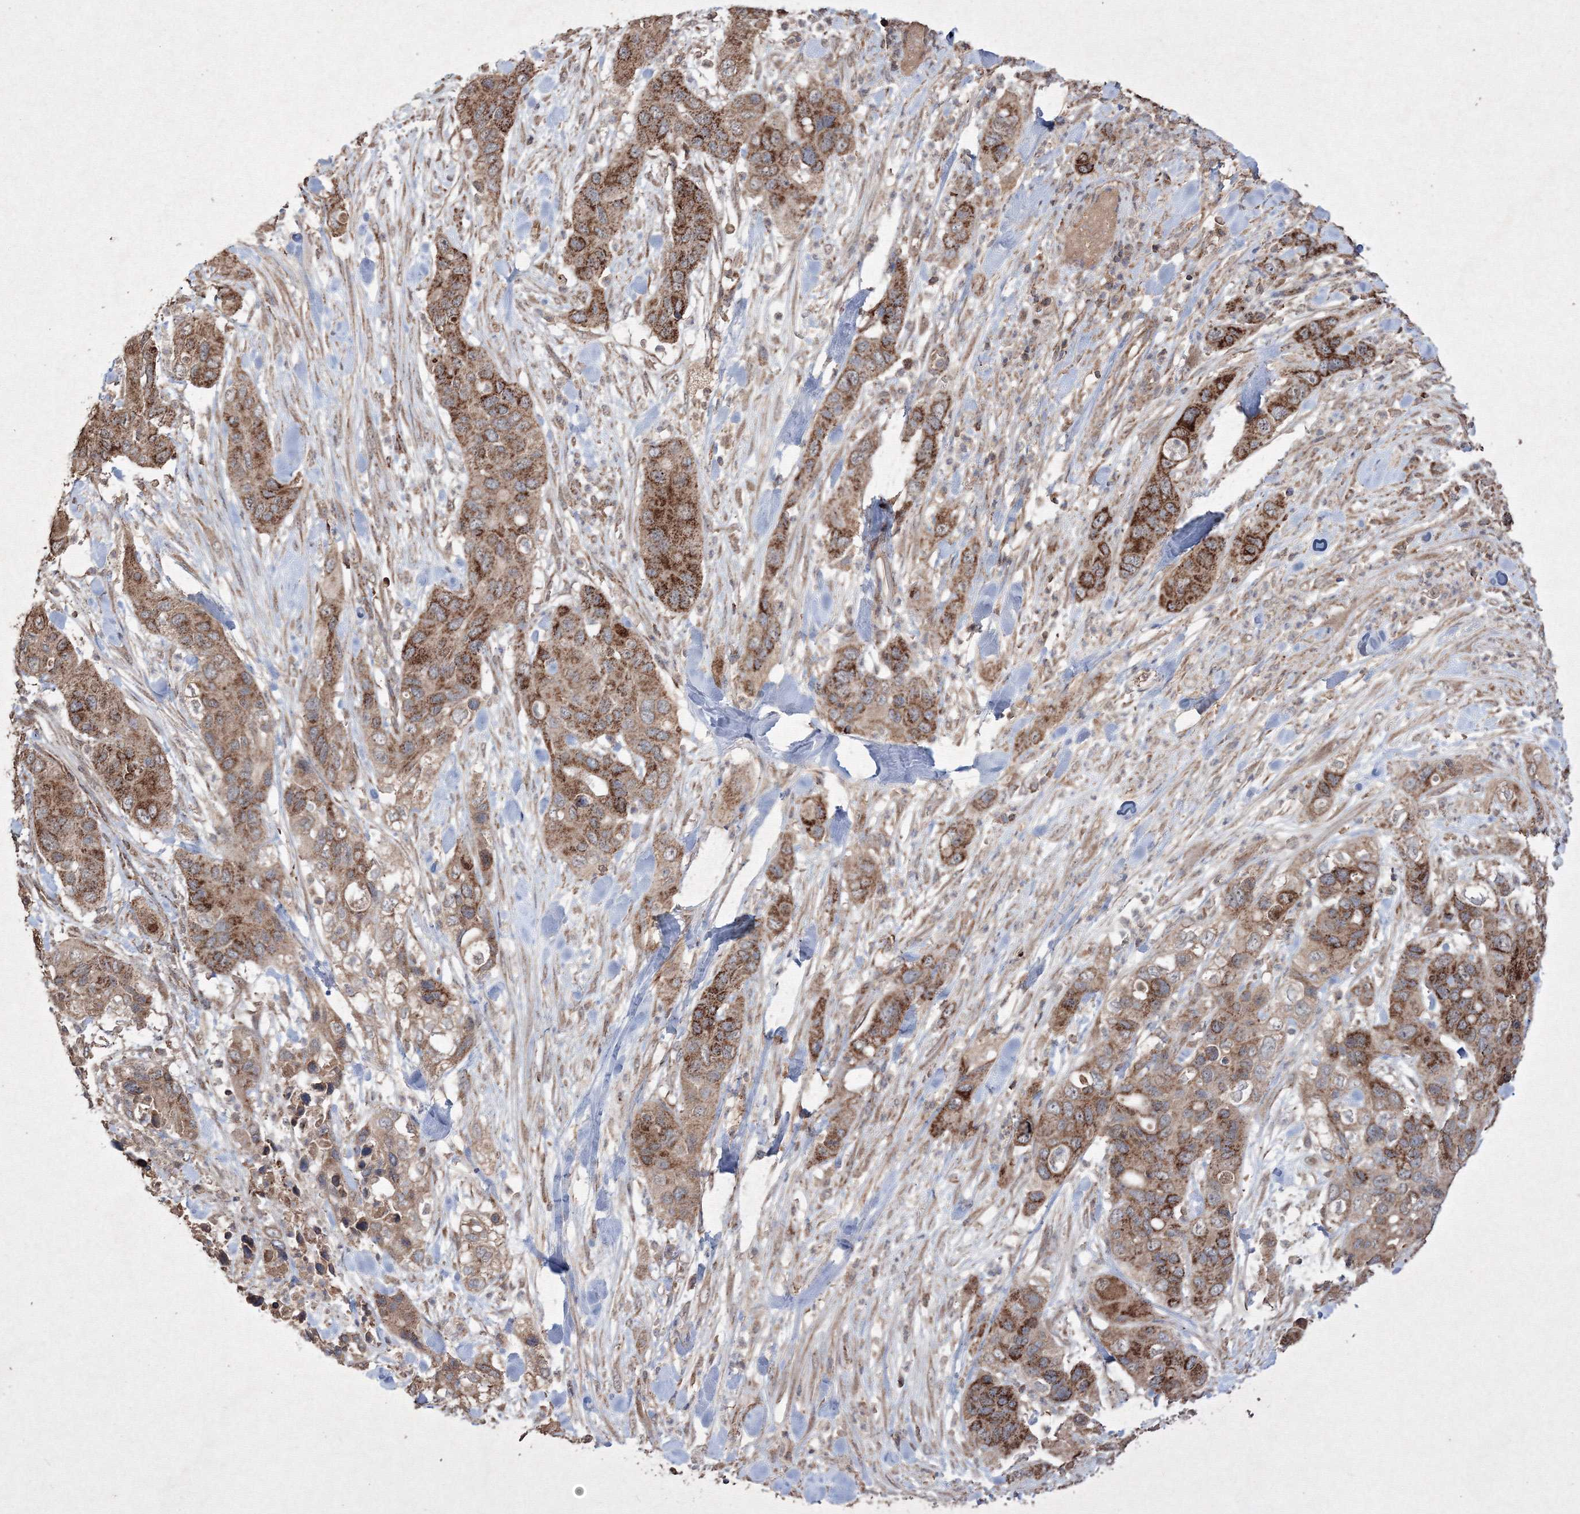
{"staining": {"intensity": "moderate", "quantity": ">75%", "location": "cytoplasmic/membranous"}, "tissue": "pancreatic cancer", "cell_type": "Tumor cells", "image_type": "cancer", "snomed": [{"axis": "morphology", "description": "Adenocarcinoma, NOS"}, {"axis": "topography", "description": "Pancreas"}], "caption": "This histopathology image exhibits pancreatic cancer (adenocarcinoma) stained with immunohistochemistry to label a protein in brown. The cytoplasmic/membranous of tumor cells show moderate positivity for the protein. Nuclei are counter-stained blue.", "gene": "GRSF1", "patient": {"sex": "female", "age": 71}}